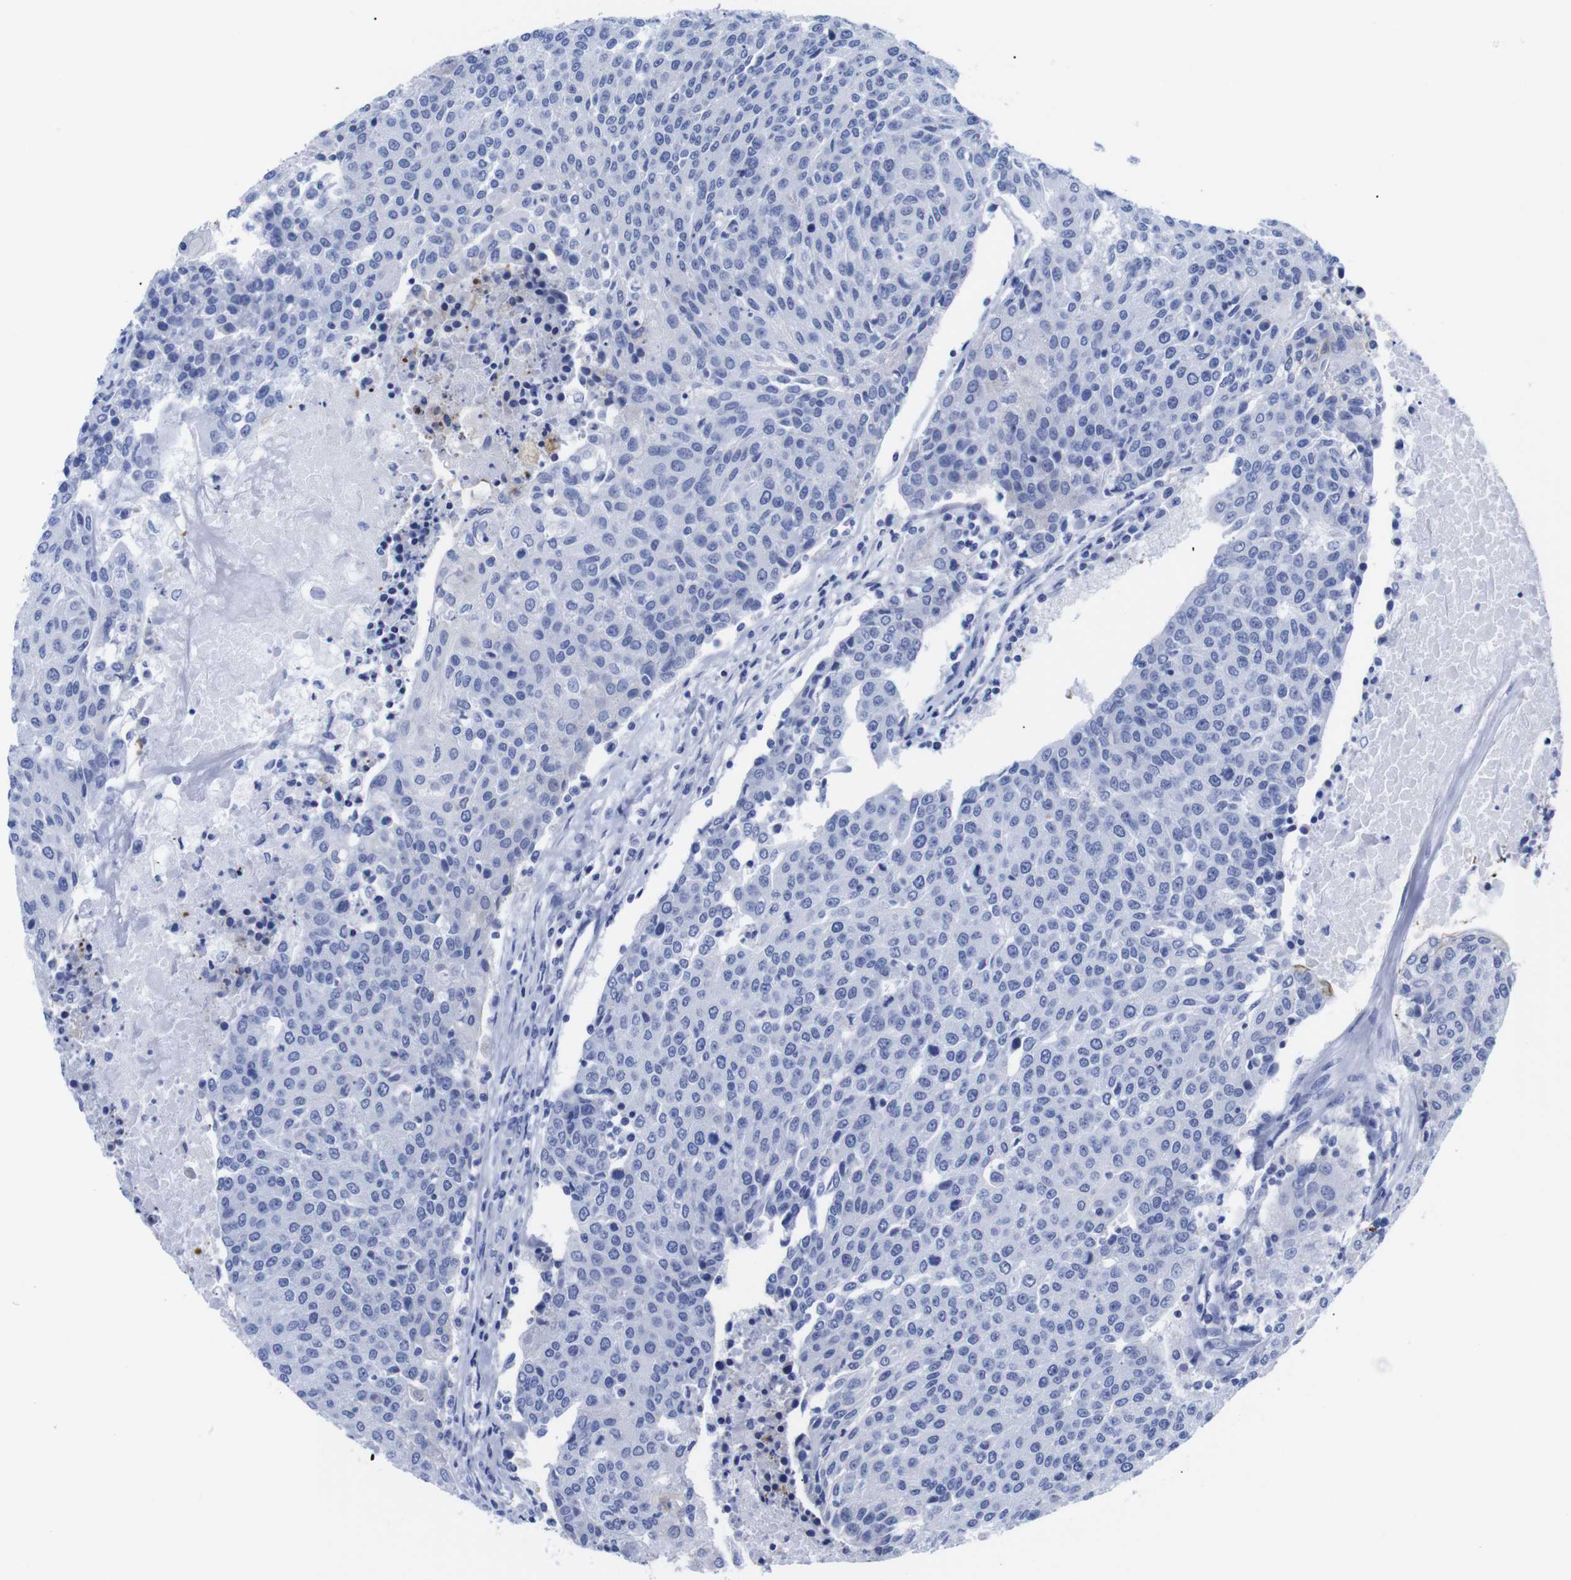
{"staining": {"intensity": "negative", "quantity": "none", "location": "none"}, "tissue": "urothelial cancer", "cell_type": "Tumor cells", "image_type": "cancer", "snomed": [{"axis": "morphology", "description": "Urothelial carcinoma, High grade"}, {"axis": "topography", "description": "Urinary bladder"}], "caption": "The IHC photomicrograph has no significant positivity in tumor cells of urothelial cancer tissue. (Brightfield microscopy of DAB (3,3'-diaminobenzidine) immunohistochemistry at high magnification).", "gene": "LRRC55", "patient": {"sex": "female", "age": 85}}